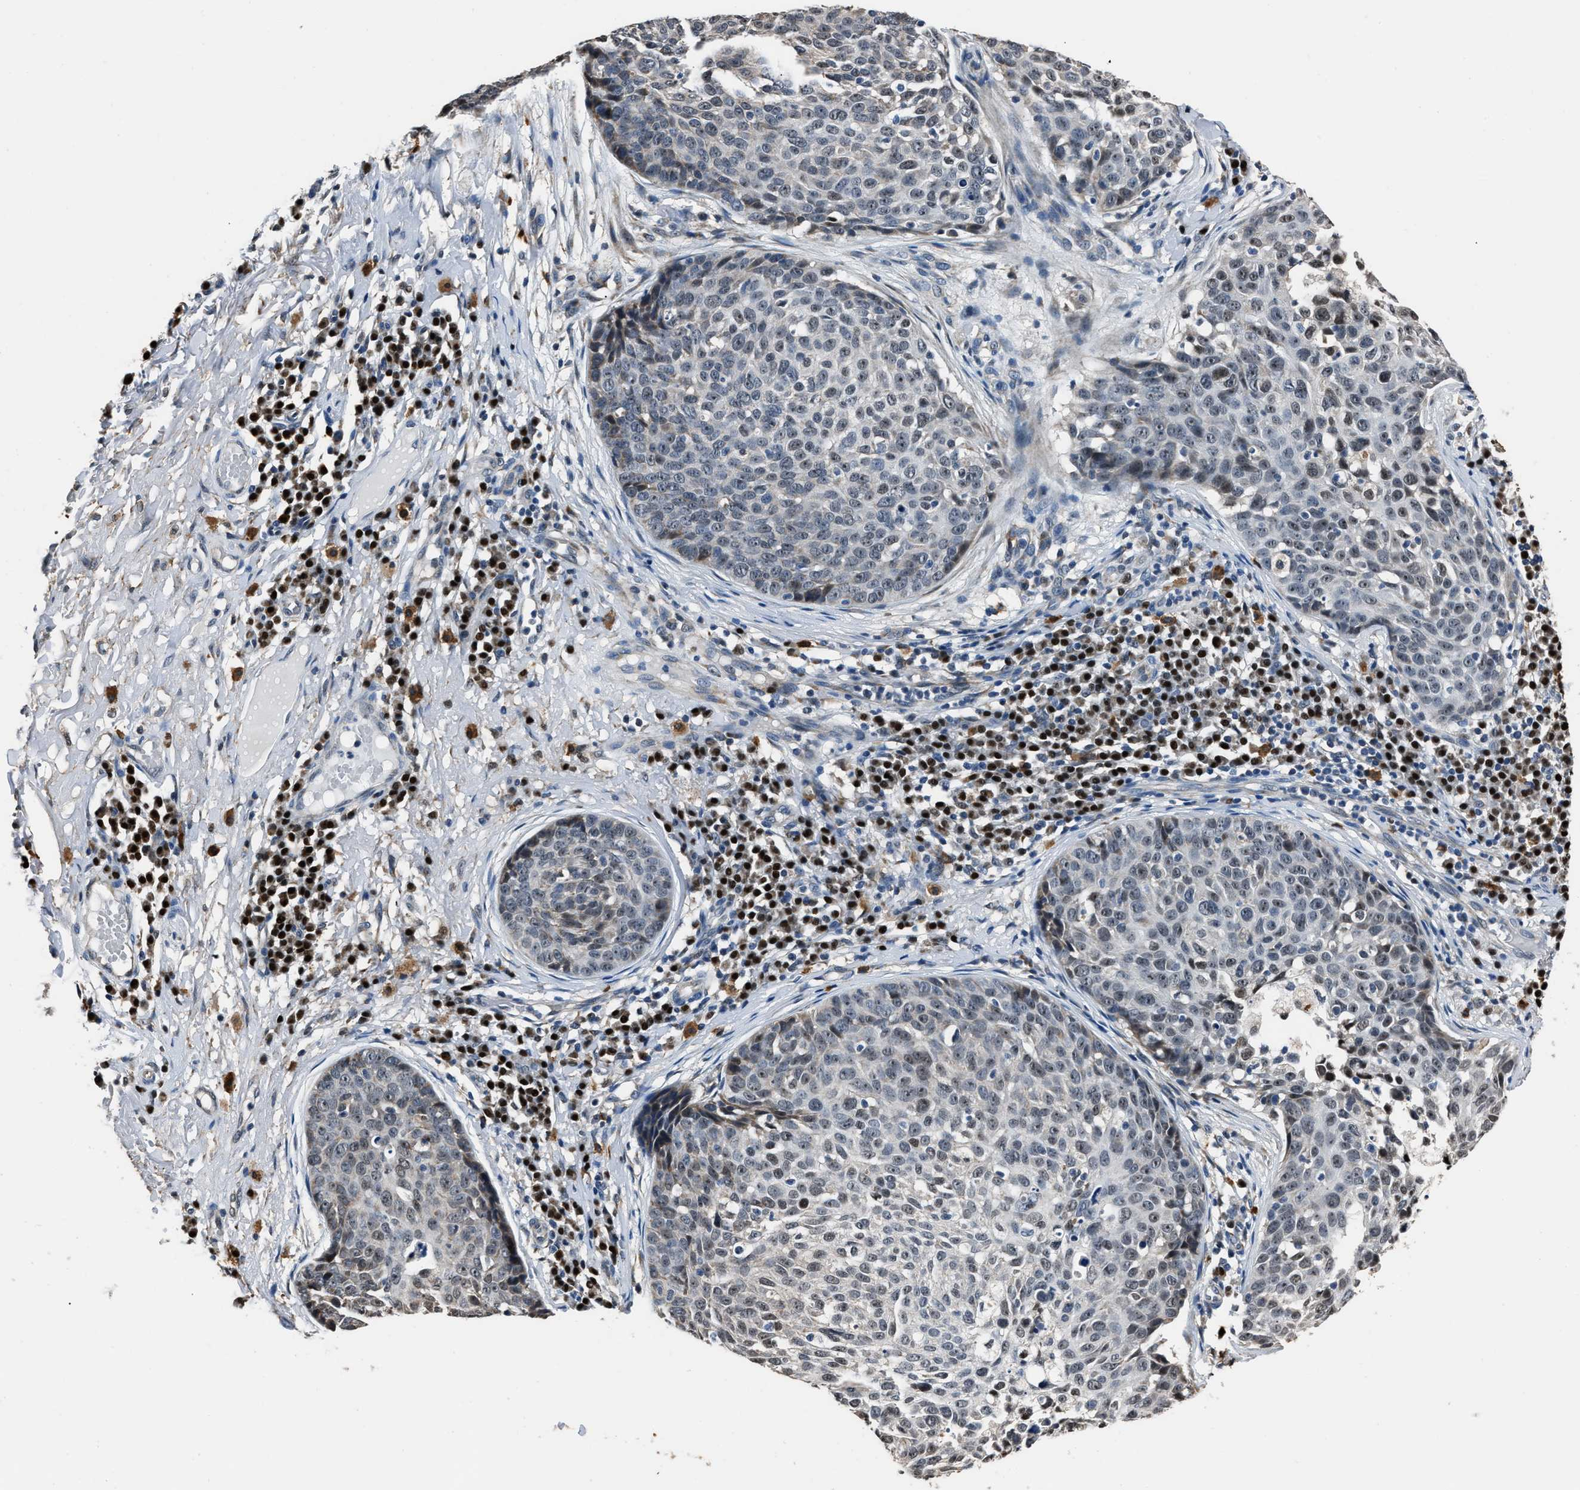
{"staining": {"intensity": "weak", "quantity": "<25%", "location": "nuclear"}, "tissue": "skin cancer", "cell_type": "Tumor cells", "image_type": "cancer", "snomed": [{"axis": "morphology", "description": "Squamous cell carcinoma in situ, NOS"}, {"axis": "morphology", "description": "Squamous cell carcinoma, NOS"}, {"axis": "topography", "description": "Skin"}], "caption": "Immunohistochemistry of human skin cancer (squamous cell carcinoma) displays no positivity in tumor cells. (DAB immunohistochemistry (IHC) with hematoxylin counter stain).", "gene": "NSUN5", "patient": {"sex": "male", "age": 93}}